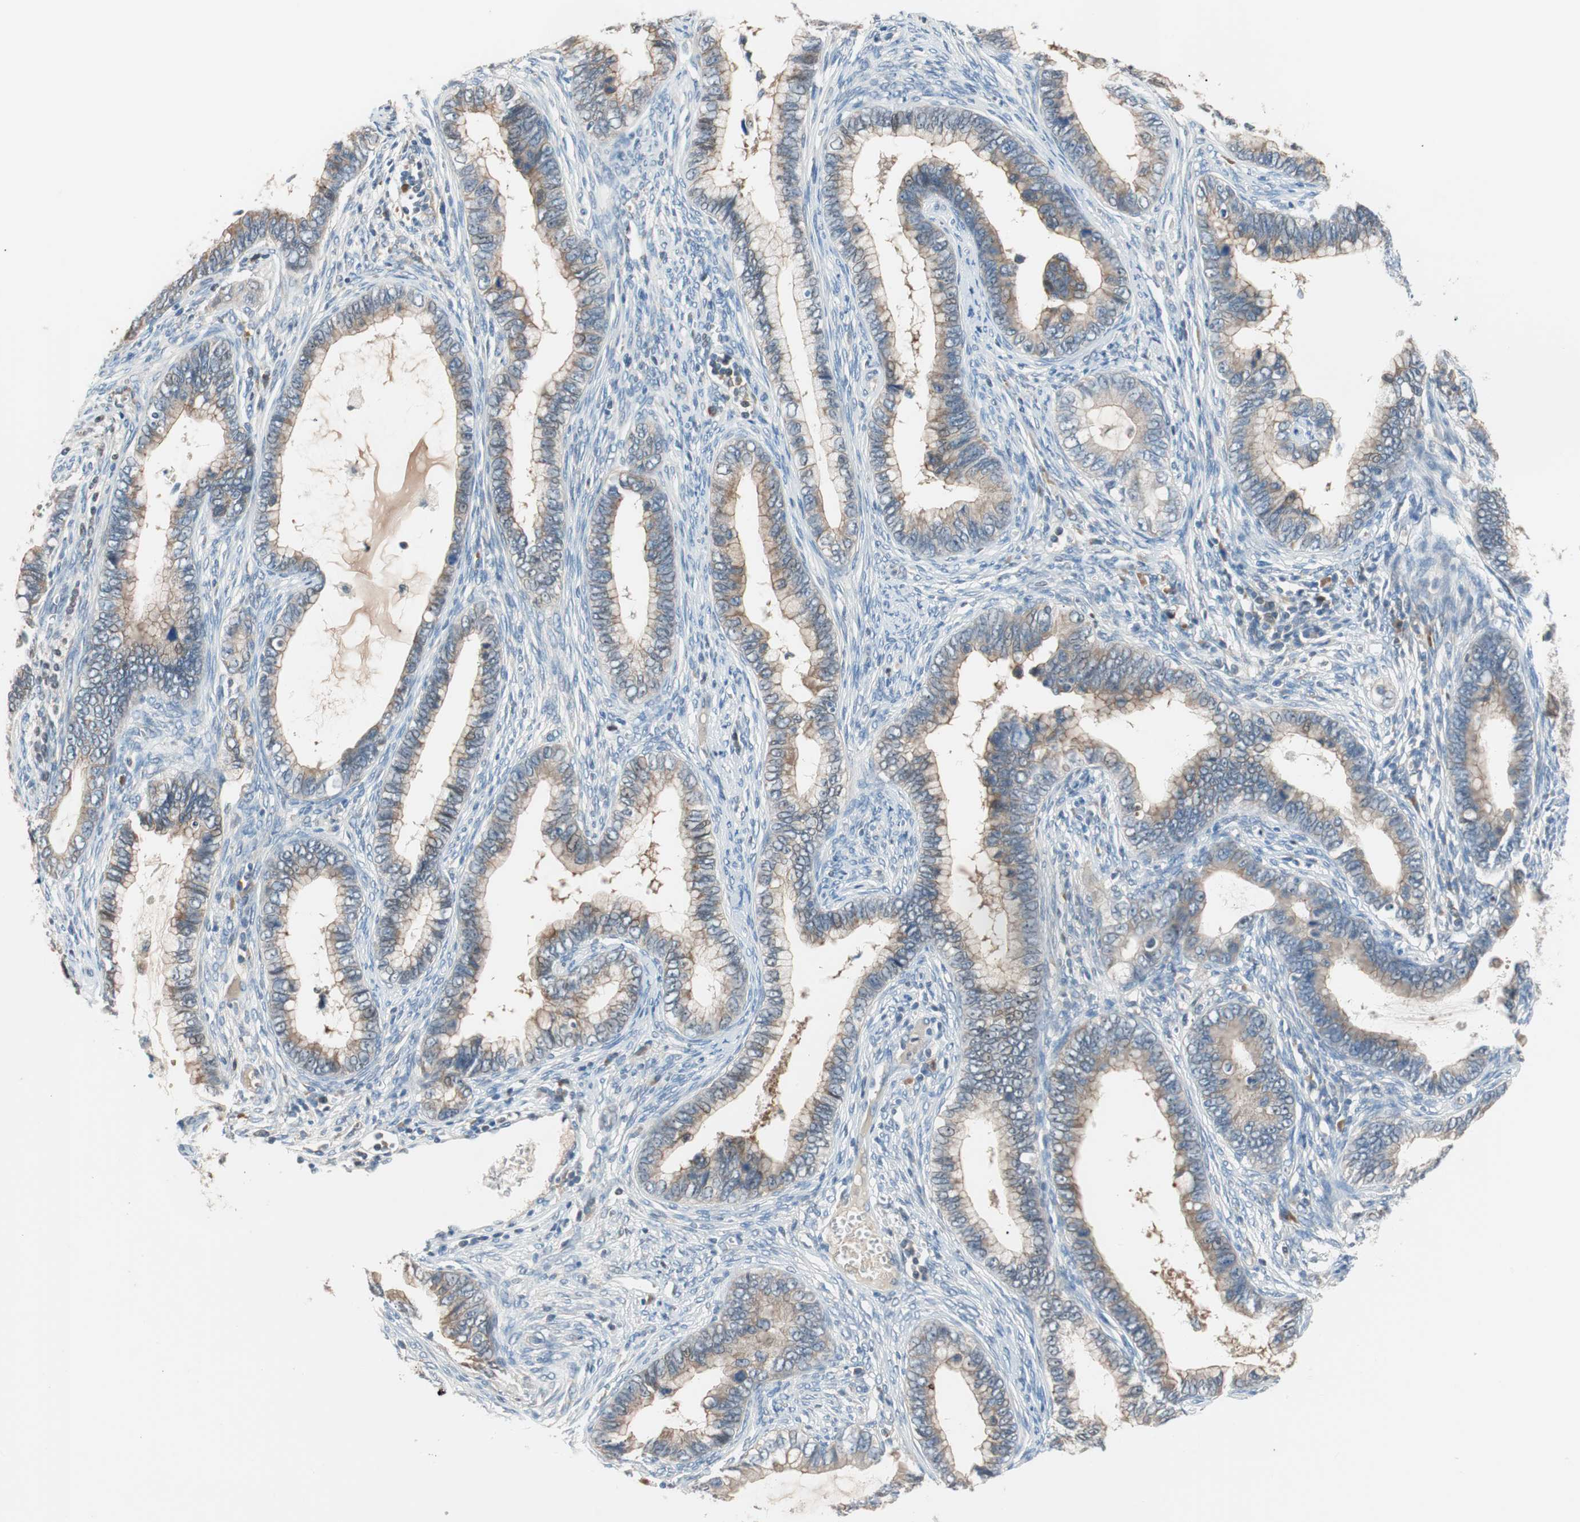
{"staining": {"intensity": "weak", "quantity": ">75%", "location": "cytoplasmic/membranous"}, "tissue": "cervical cancer", "cell_type": "Tumor cells", "image_type": "cancer", "snomed": [{"axis": "morphology", "description": "Adenocarcinoma, NOS"}, {"axis": "topography", "description": "Cervix"}], "caption": "Protein staining shows weak cytoplasmic/membranous expression in about >75% of tumor cells in cervical adenocarcinoma.", "gene": "PCK1", "patient": {"sex": "female", "age": 44}}